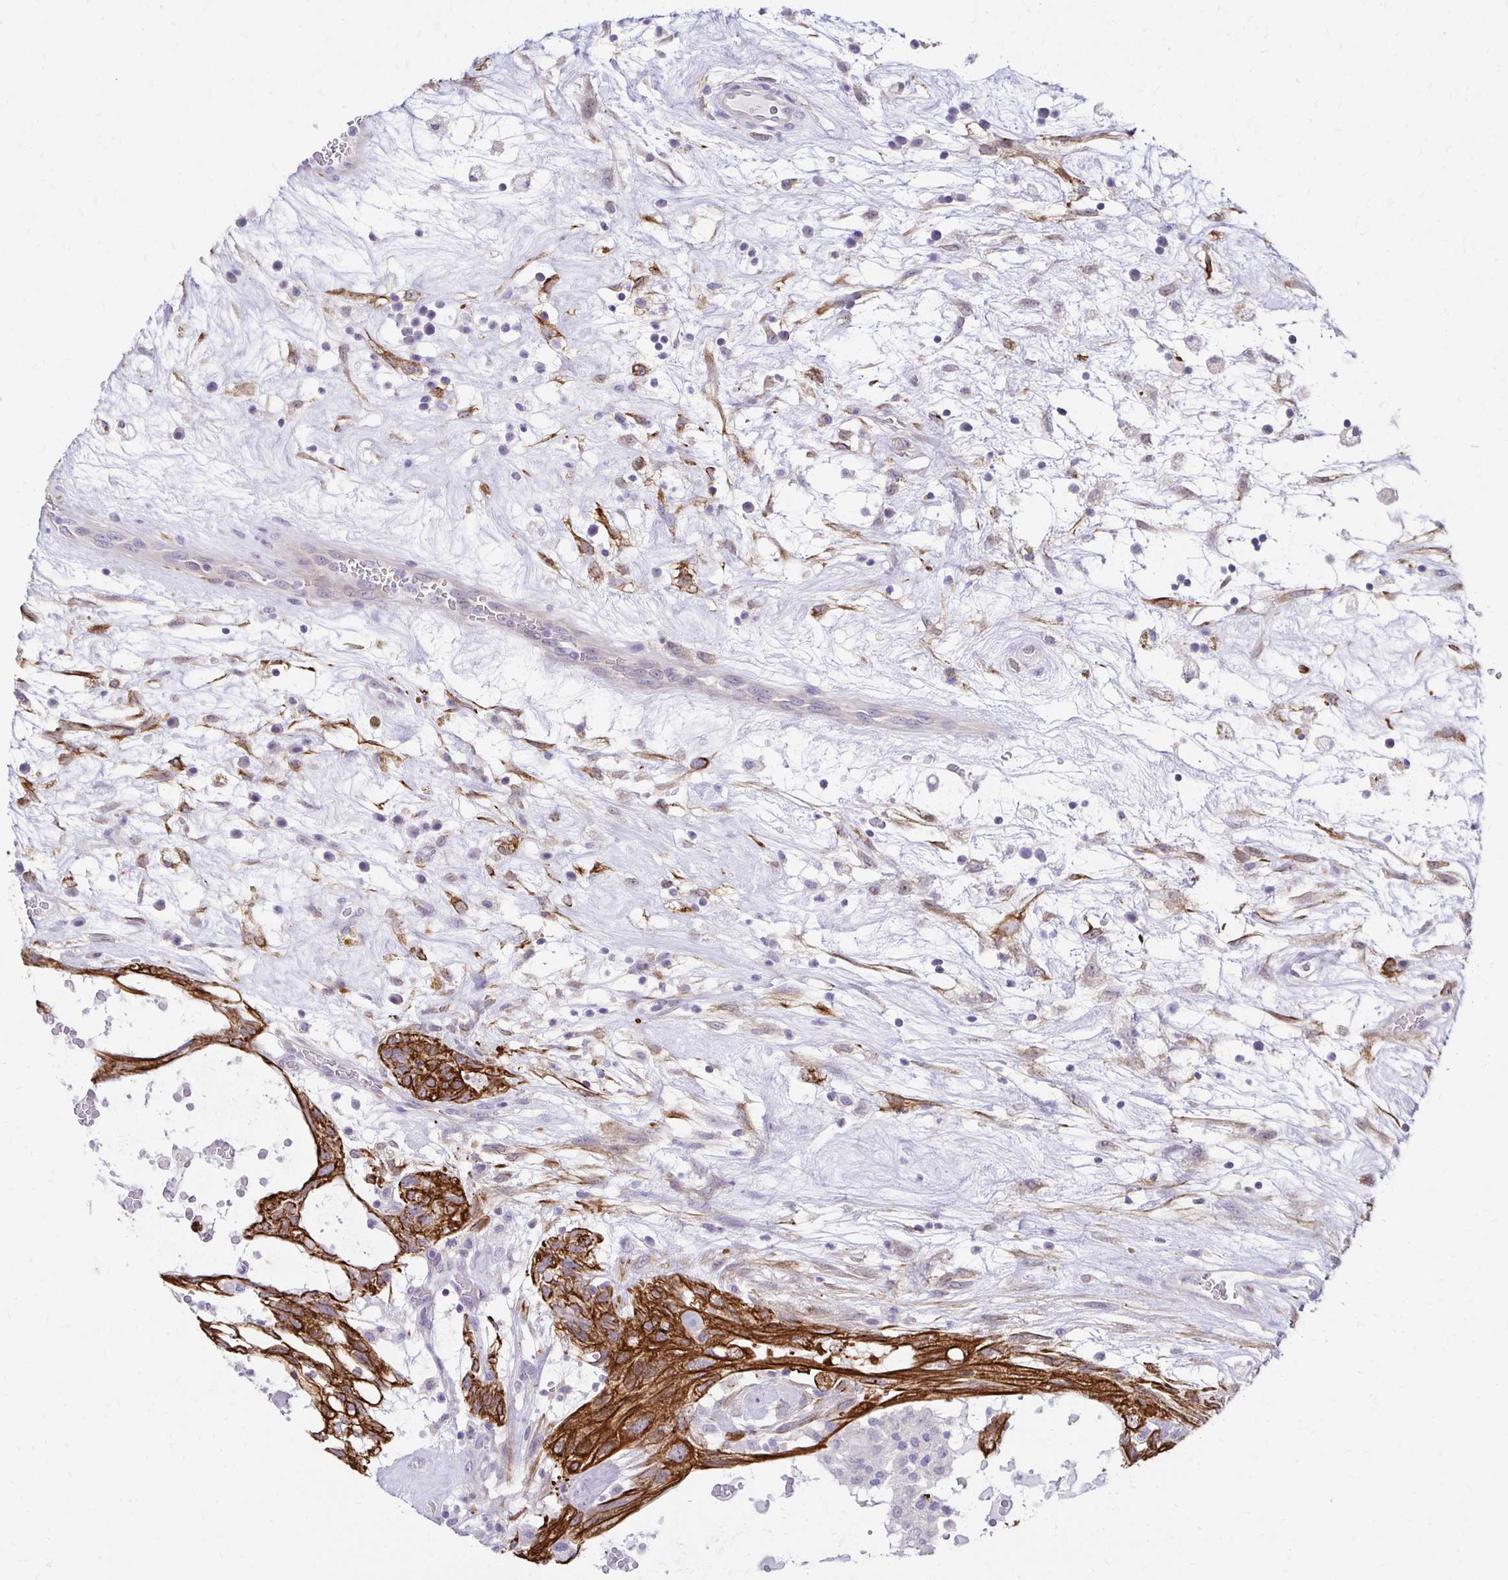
{"staining": {"intensity": "strong", "quantity": ">75%", "location": "cytoplasmic/membranous"}, "tissue": "testis cancer", "cell_type": "Tumor cells", "image_type": "cancer", "snomed": [{"axis": "morphology", "description": "Normal tissue, NOS"}, {"axis": "morphology", "description": "Carcinoma, Embryonal, NOS"}, {"axis": "topography", "description": "Testis"}], "caption": "A brown stain highlights strong cytoplasmic/membranous positivity of a protein in testis cancer tumor cells.", "gene": "C1QTNF2", "patient": {"sex": "male", "age": 32}}